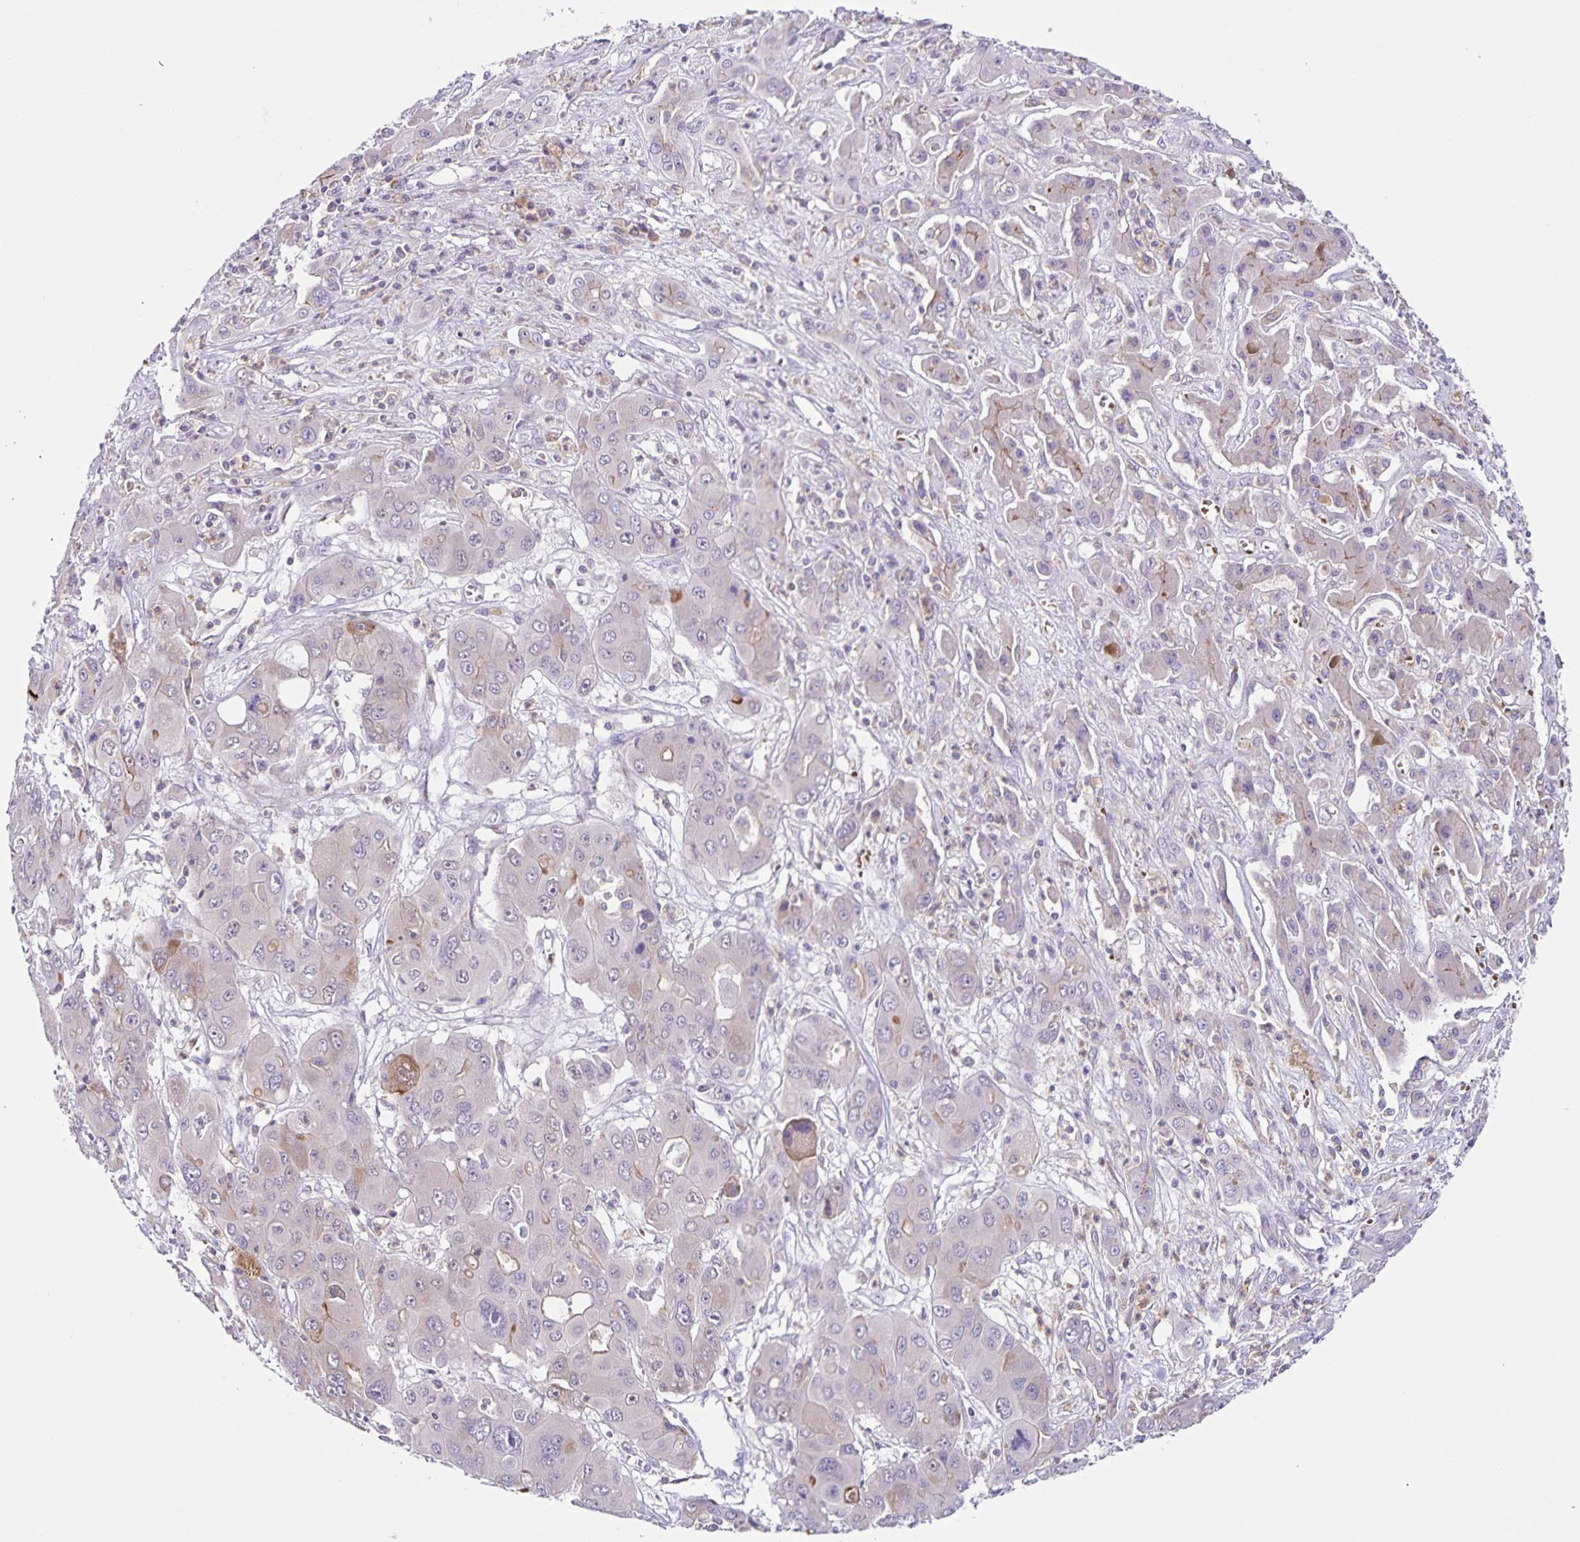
{"staining": {"intensity": "moderate", "quantity": "<25%", "location": "cytoplasmic/membranous"}, "tissue": "liver cancer", "cell_type": "Tumor cells", "image_type": "cancer", "snomed": [{"axis": "morphology", "description": "Cholangiocarcinoma"}, {"axis": "topography", "description": "Liver"}], "caption": "Immunohistochemical staining of cholangiocarcinoma (liver) reveals moderate cytoplasmic/membranous protein positivity in about <25% of tumor cells.", "gene": "STPG4", "patient": {"sex": "male", "age": 67}}